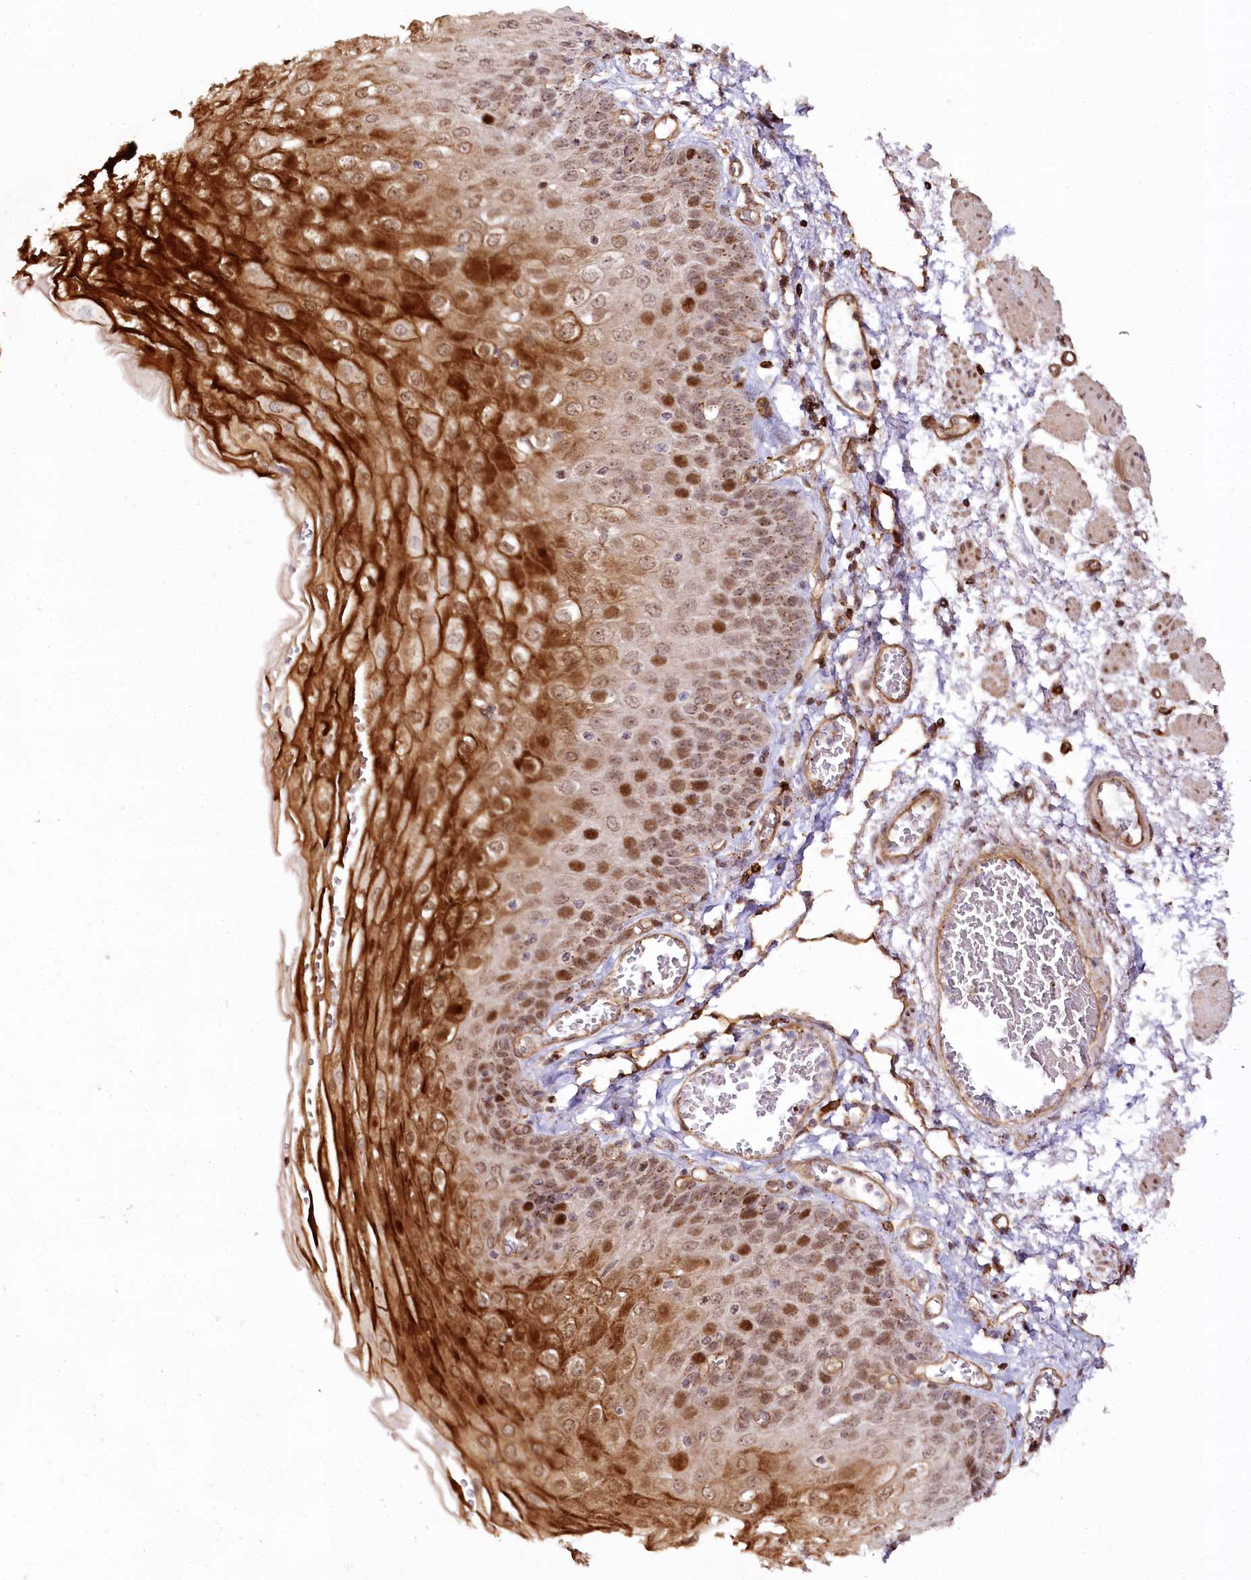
{"staining": {"intensity": "strong", "quantity": "25%-75%", "location": "cytoplasmic/membranous,nuclear"}, "tissue": "esophagus", "cell_type": "Squamous epithelial cells", "image_type": "normal", "snomed": [{"axis": "morphology", "description": "Normal tissue, NOS"}, {"axis": "topography", "description": "Esophagus"}], "caption": "This histopathology image exhibits immunohistochemistry staining of benign human esophagus, with high strong cytoplasmic/membranous,nuclear positivity in approximately 25%-75% of squamous epithelial cells.", "gene": "COPG1", "patient": {"sex": "male", "age": 81}}